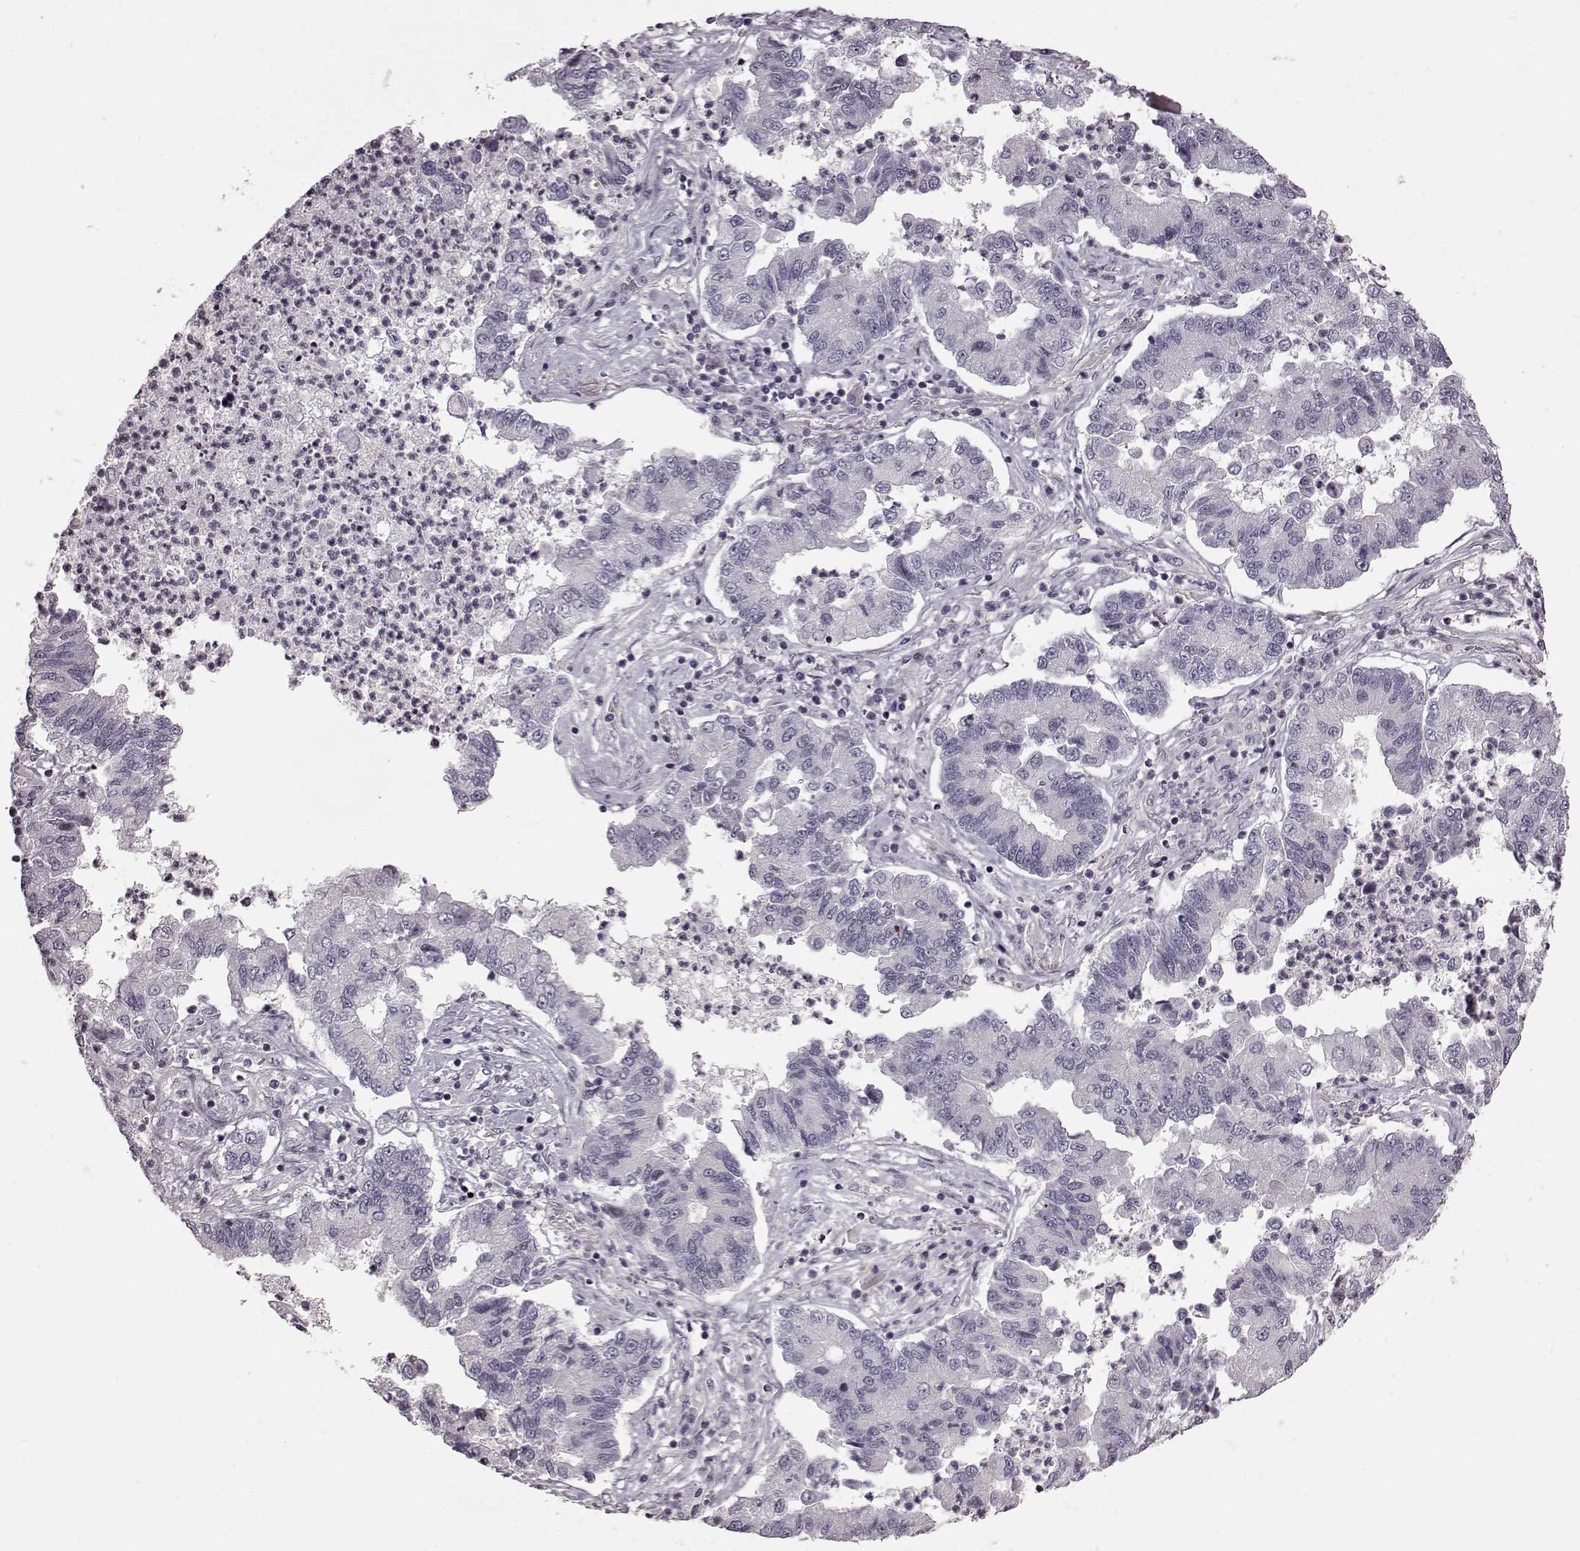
{"staining": {"intensity": "negative", "quantity": "none", "location": "none"}, "tissue": "lung cancer", "cell_type": "Tumor cells", "image_type": "cancer", "snomed": [{"axis": "morphology", "description": "Adenocarcinoma, NOS"}, {"axis": "topography", "description": "Lung"}], "caption": "Tumor cells are negative for protein expression in human lung cancer. The staining was performed using DAB (3,3'-diaminobenzidine) to visualize the protein expression in brown, while the nuclei were stained in blue with hematoxylin (Magnification: 20x).", "gene": "GAL", "patient": {"sex": "female", "age": 57}}